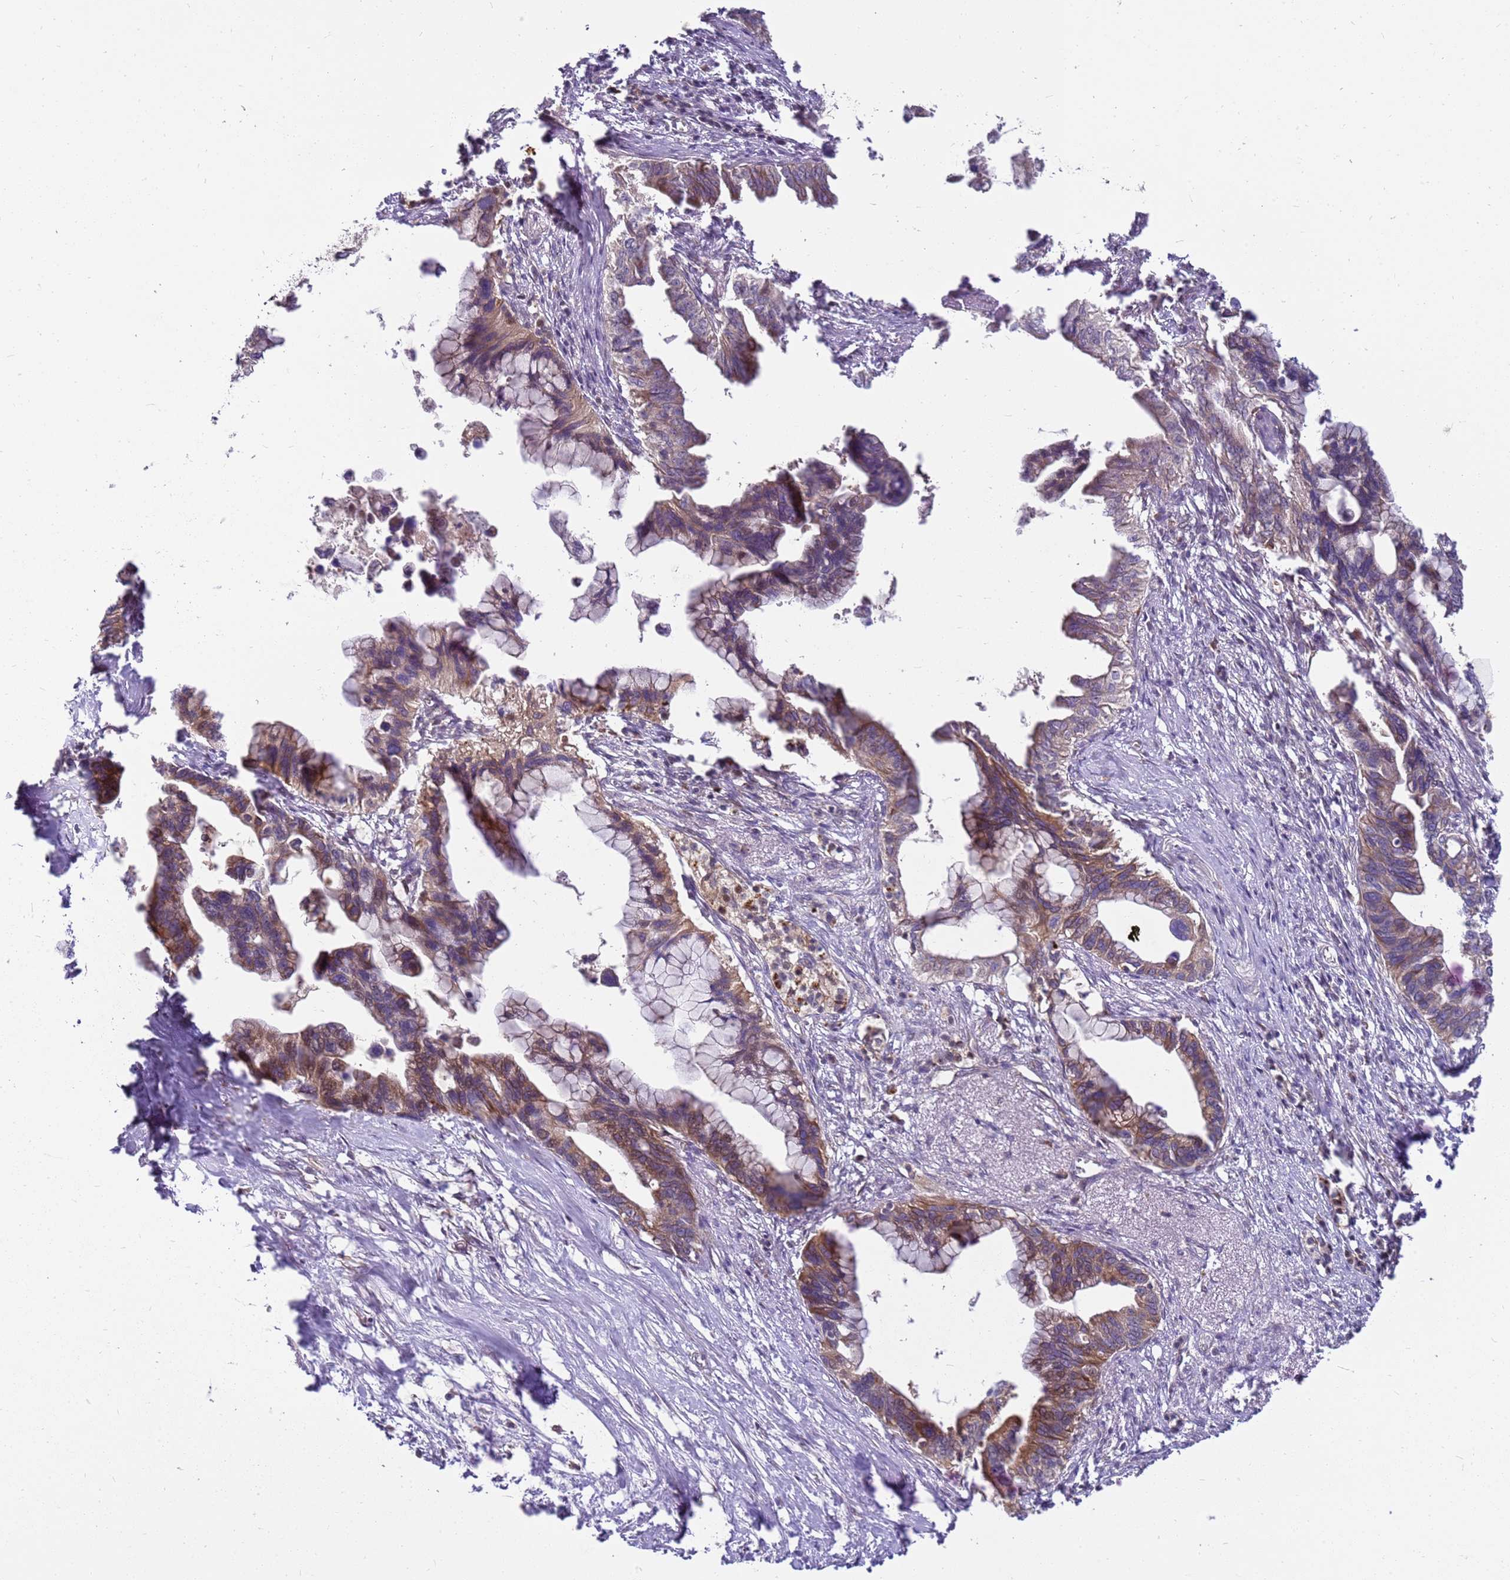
{"staining": {"intensity": "moderate", "quantity": ">75%", "location": "cytoplasmic/membranous"}, "tissue": "pancreatic cancer", "cell_type": "Tumor cells", "image_type": "cancer", "snomed": [{"axis": "morphology", "description": "Adenocarcinoma, NOS"}, {"axis": "topography", "description": "Pancreas"}], "caption": "This micrograph exhibits adenocarcinoma (pancreatic) stained with immunohistochemistry to label a protein in brown. The cytoplasmic/membranous of tumor cells show moderate positivity for the protein. Nuclei are counter-stained blue.", "gene": "CCDC159", "patient": {"sex": "female", "age": 83}}